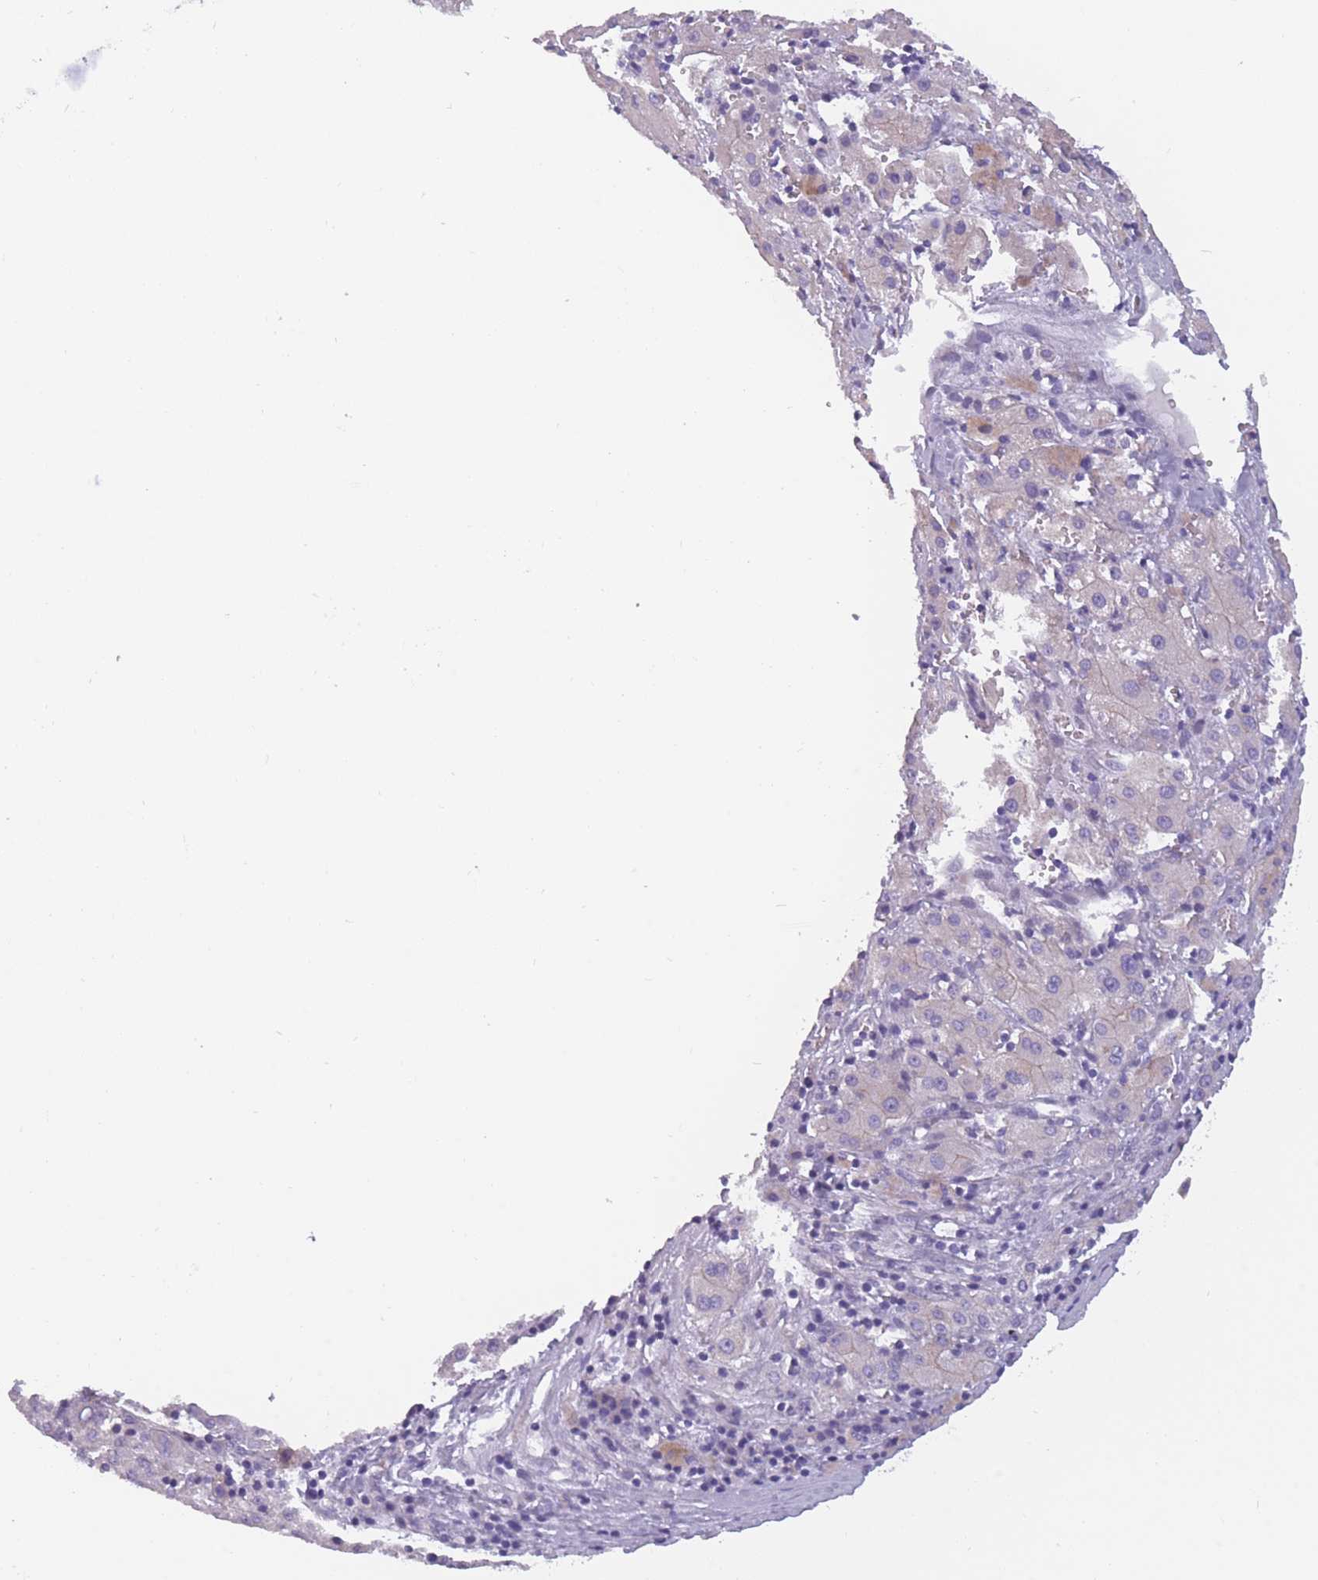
{"staining": {"intensity": "negative", "quantity": "none", "location": "none"}, "tissue": "liver cancer", "cell_type": "Tumor cells", "image_type": "cancer", "snomed": [{"axis": "morphology", "description": "Carcinoma, Hepatocellular, NOS"}, {"axis": "topography", "description": "Liver"}], "caption": "DAB immunohistochemical staining of liver hepatocellular carcinoma displays no significant positivity in tumor cells. Nuclei are stained in blue.", "gene": "FAM83F", "patient": {"sex": "female", "age": 58}}